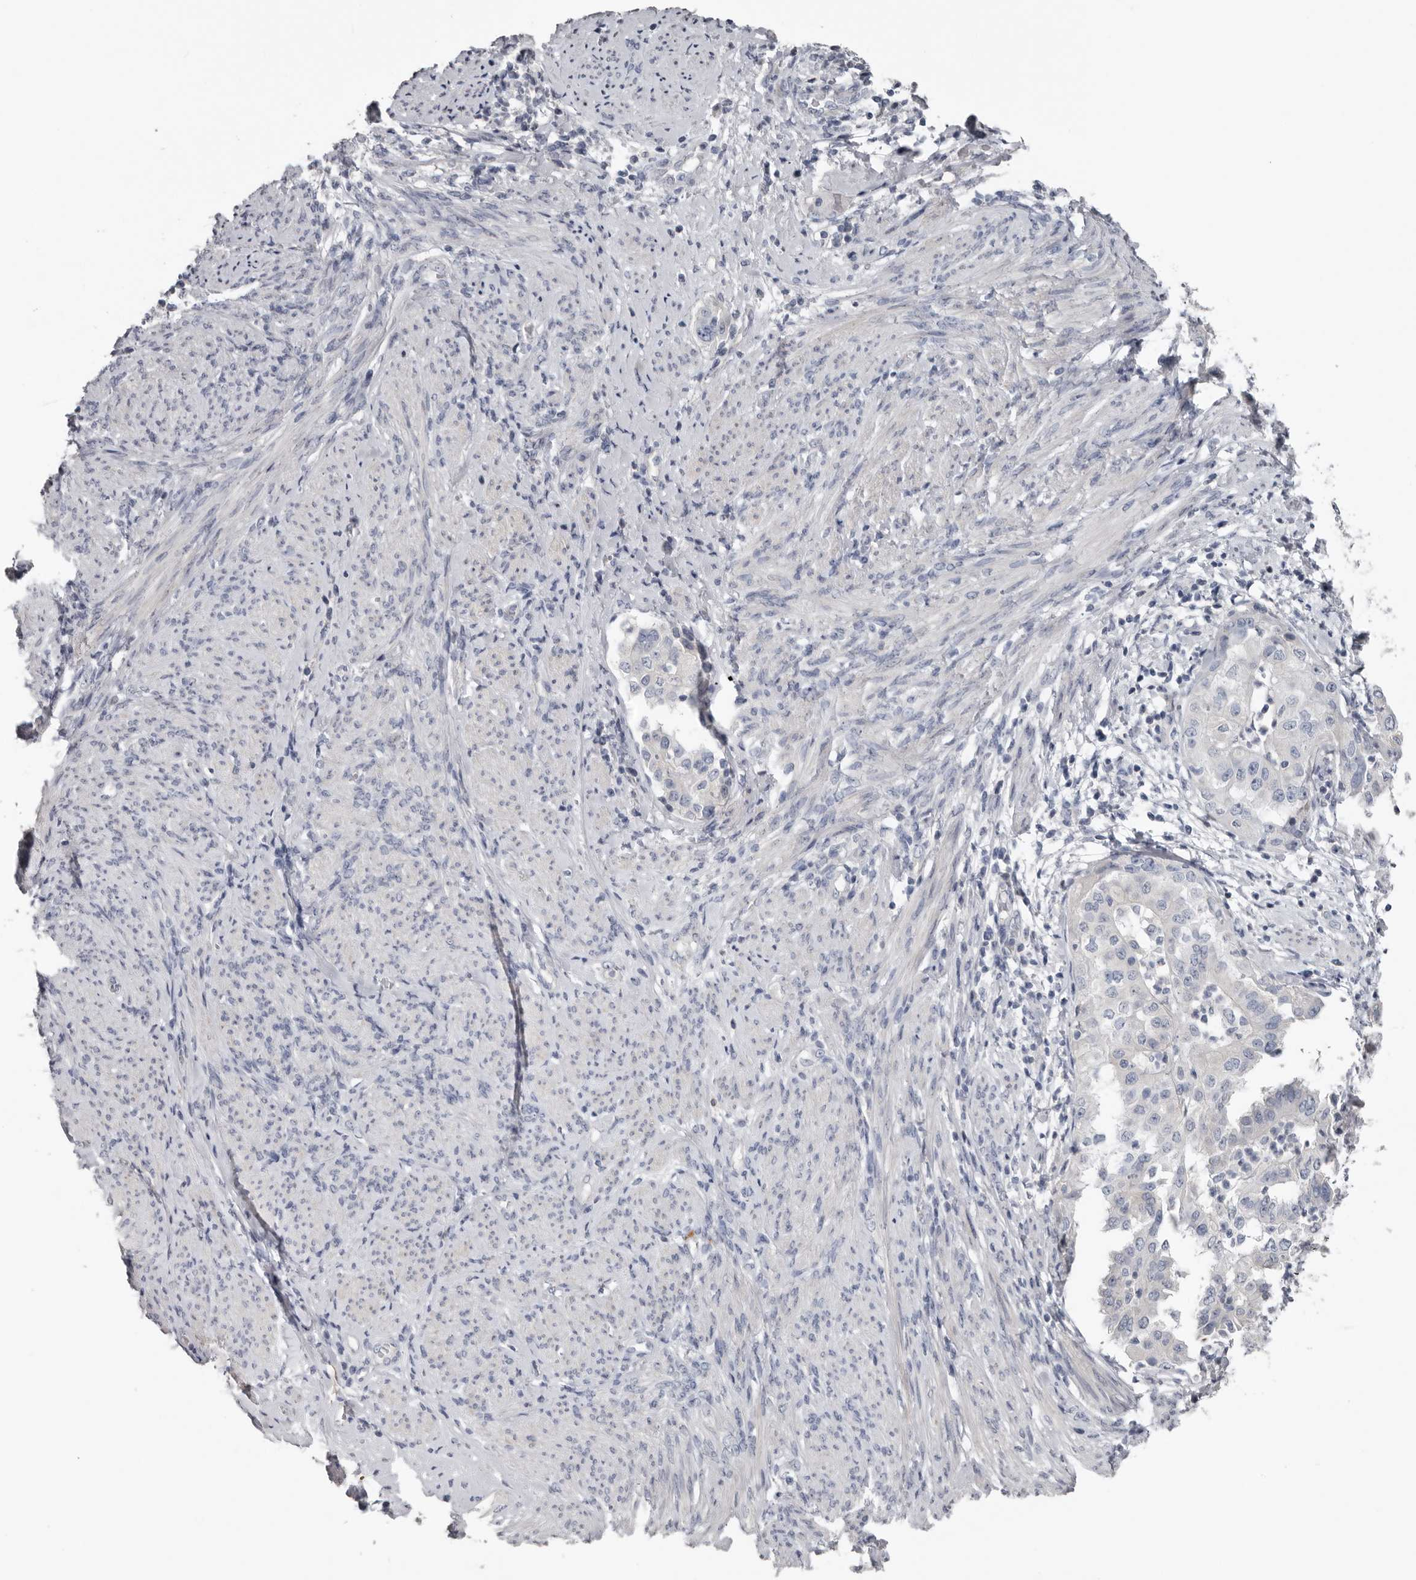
{"staining": {"intensity": "negative", "quantity": "none", "location": "none"}, "tissue": "endometrial cancer", "cell_type": "Tumor cells", "image_type": "cancer", "snomed": [{"axis": "morphology", "description": "Adenocarcinoma, NOS"}, {"axis": "topography", "description": "Endometrium"}], "caption": "Endometrial cancer was stained to show a protein in brown. There is no significant staining in tumor cells.", "gene": "FABP7", "patient": {"sex": "female", "age": 85}}